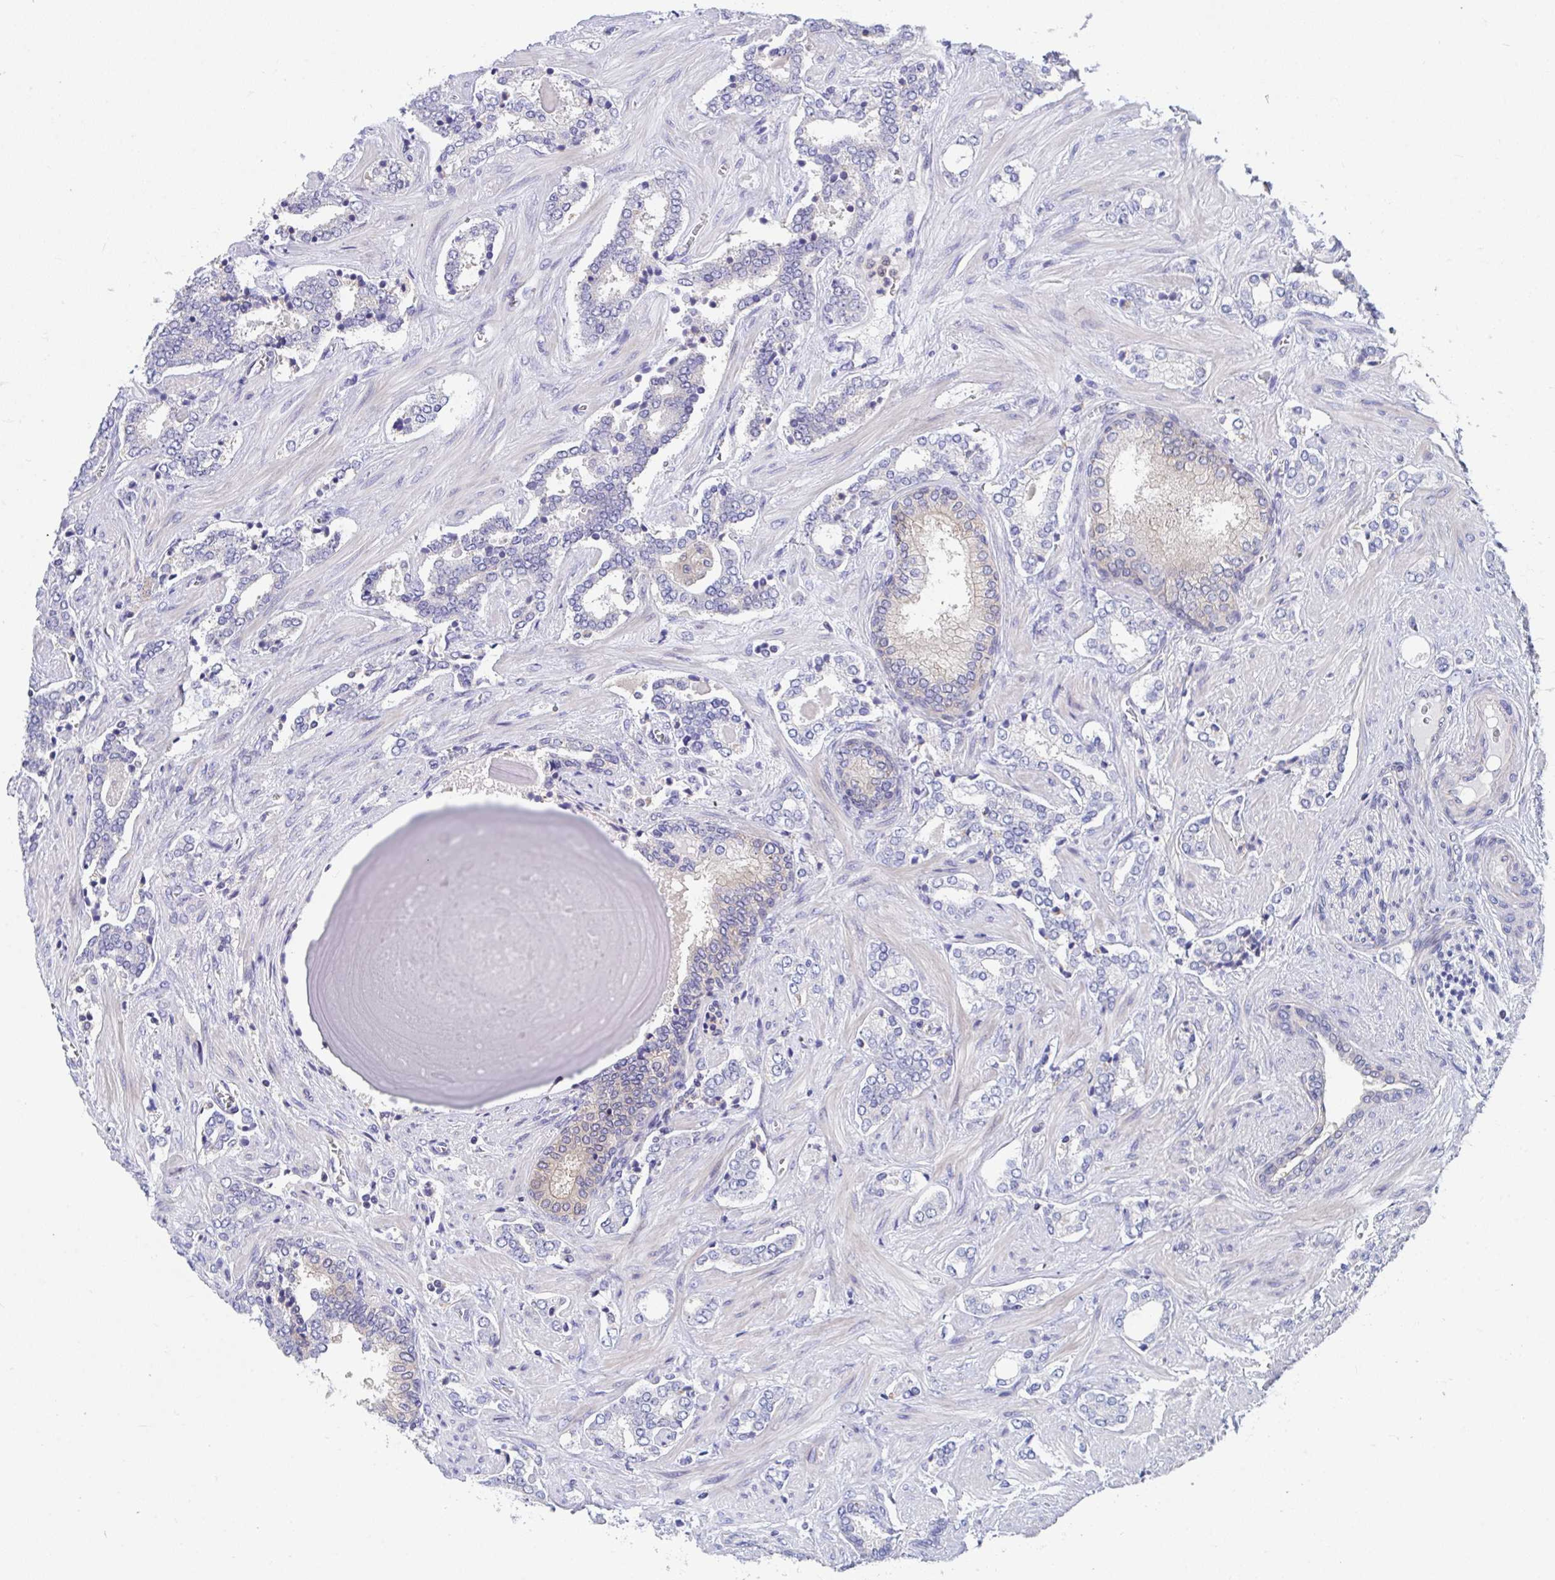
{"staining": {"intensity": "weak", "quantity": "<25%", "location": "cytoplasmic/membranous"}, "tissue": "prostate cancer", "cell_type": "Tumor cells", "image_type": "cancer", "snomed": [{"axis": "morphology", "description": "Adenocarcinoma, High grade"}, {"axis": "topography", "description": "Prostate"}], "caption": "Immunohistochemistry image of human prostate cancer (adenocarcinoma (high-grade)) stained for a protein (brown), which displays no staining in tumor cells. (DAB immunohistochemistry (IHC) visualized using brightfield microscopy, high magnification).", "gene": "P2RX3", "patient": {"sex": "male", "age": 60}}